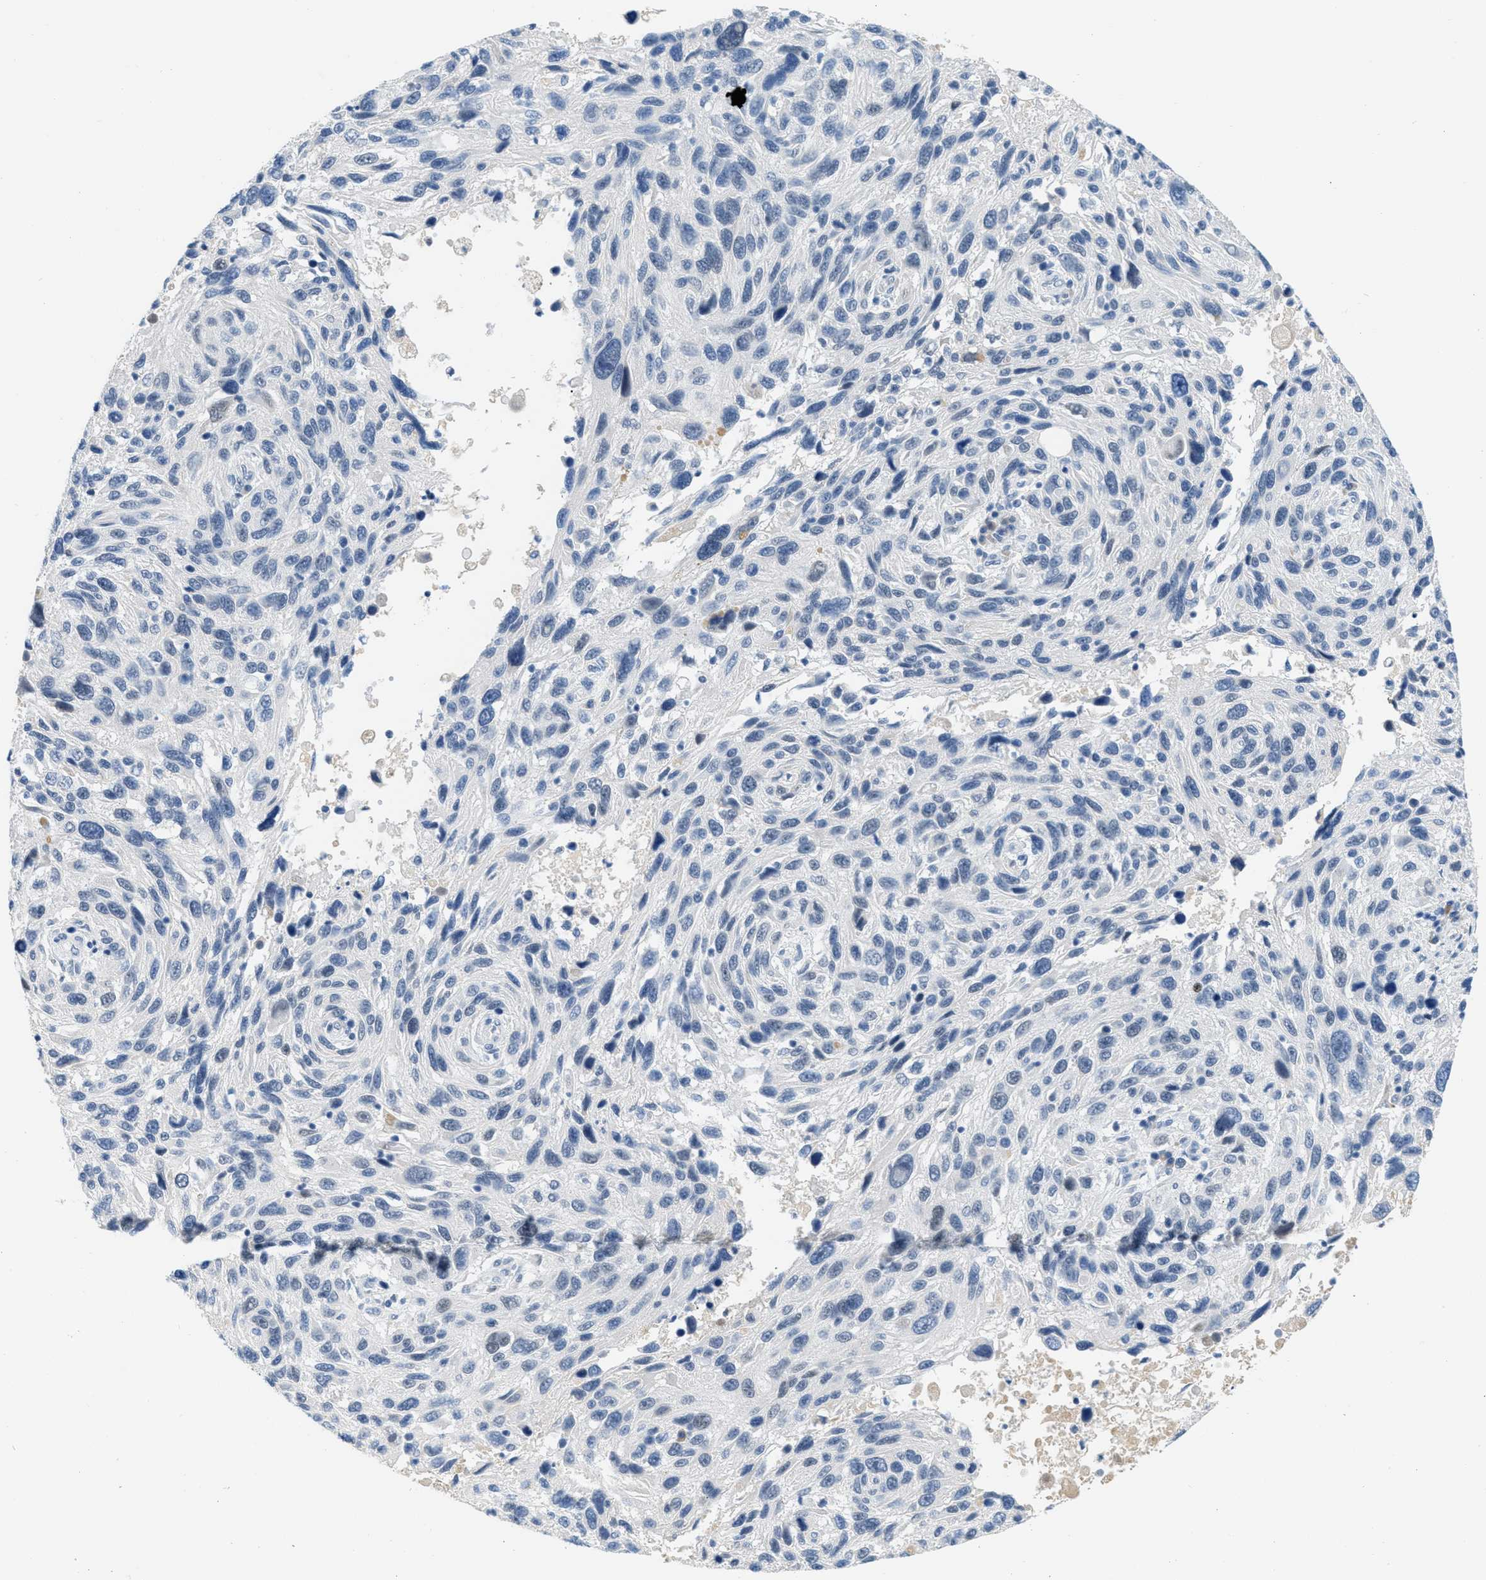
{"staining": {"intensity": "negative", "quantity": "none", "location": "none"}, "tissue": "melanoma", "cell_type": "Tumor cells", "image_type": "cancer", "snomed": [{"axis": "morphology", "description": "Malignant melanoma, NOS"}, {"axis": "topography", "description": "Skin"}], "caption": "High power microscopy histopathology image of an immunohistochemistry histopathology image of malignant melanoma, revealing no significant expression in tumor cells.", "gene": "HSF2", "patient": {"sex": "male", "age": 53}}